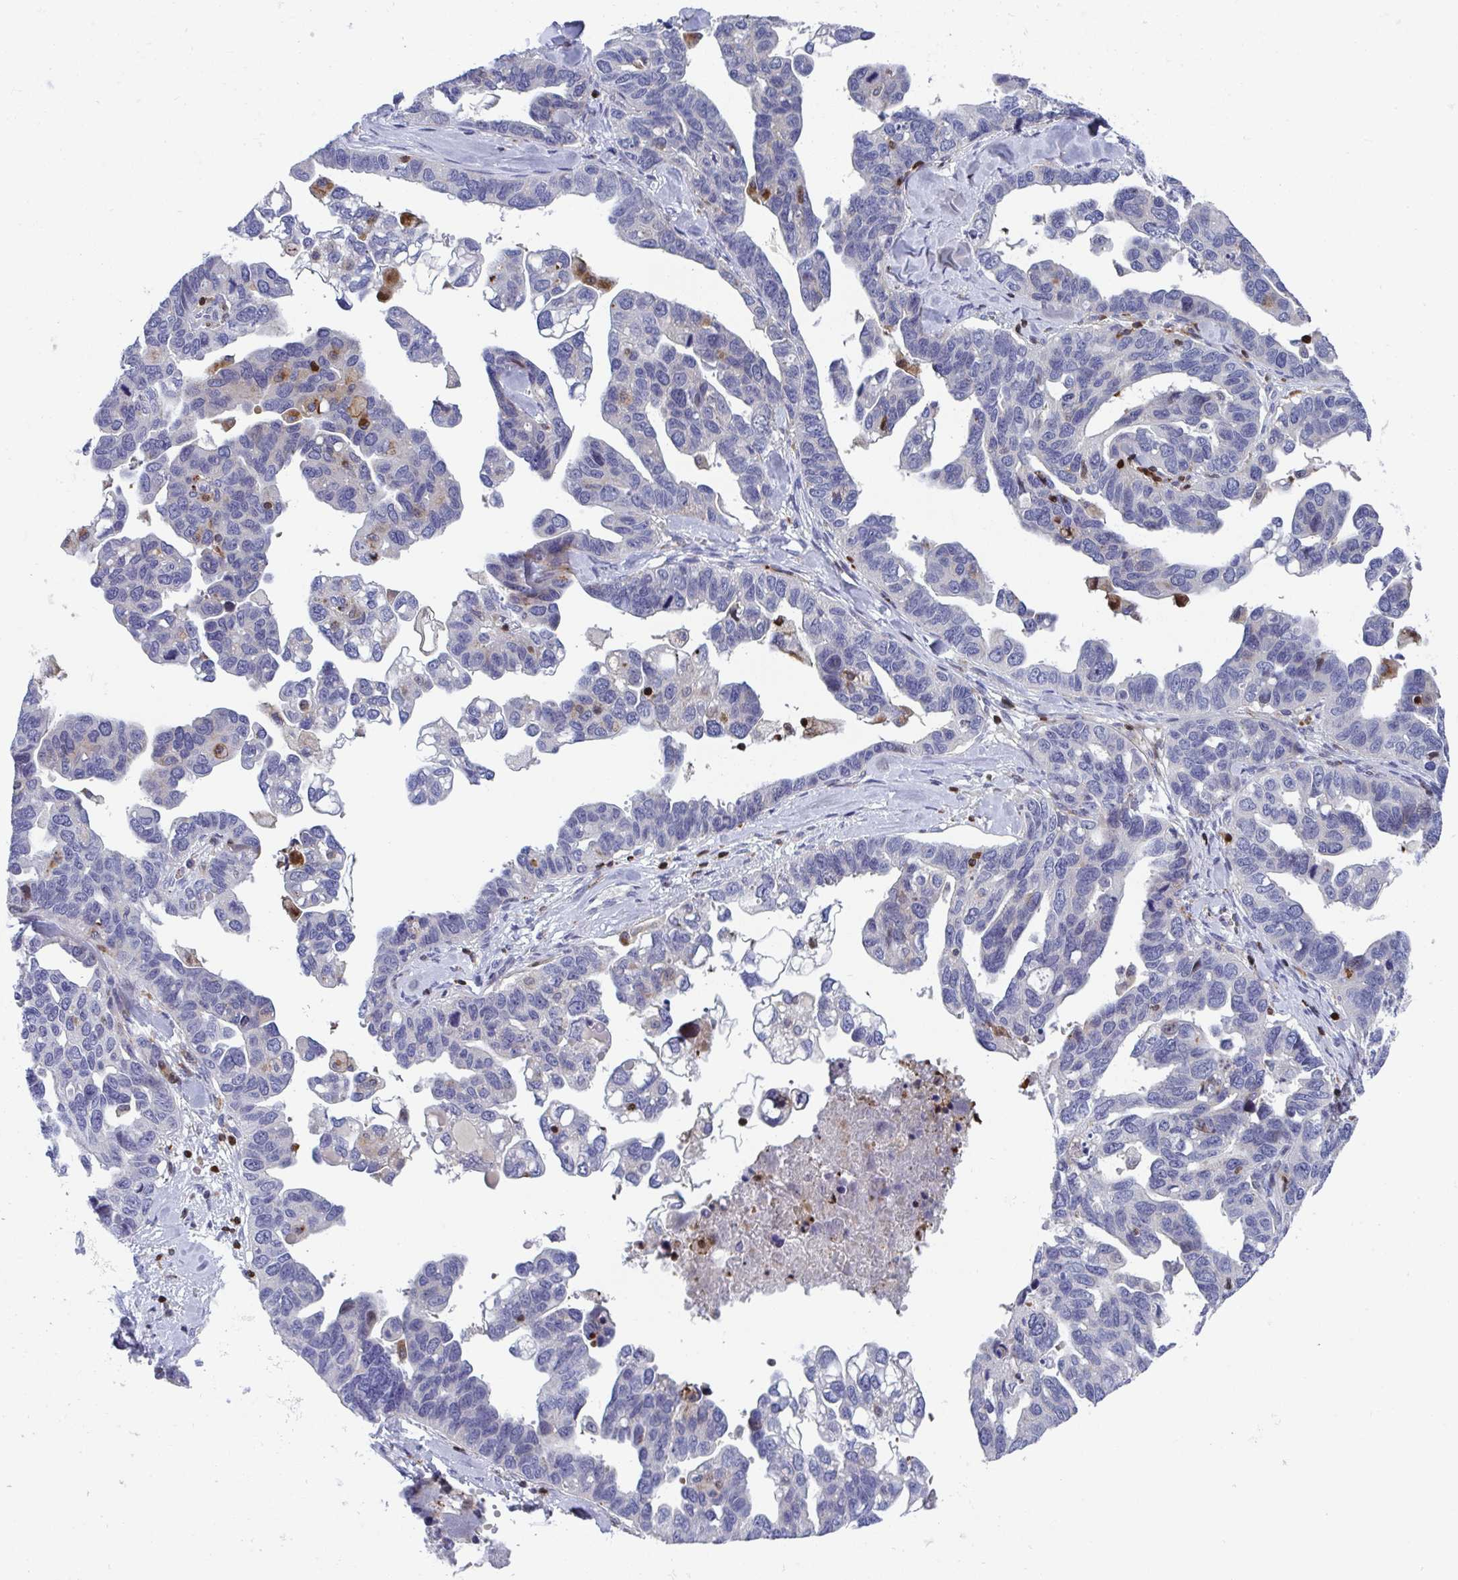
{"staining": {"intensity": "negative", "quantity": "none", "location": "none"}, "tissue": "ovarian cancer", "cell_type": "Tumor cells", "image_type": "cancer", "snomed": [{"axis": "morphology", "description": "Cystadenocarcinoma, serous, NOS"}, {"axis": "topography", "description": "Ovary"}], "caption": "Tumor cells are negative for protein expression in human serous cystadenocarcinoma (ovarian).", "gene": "AOC2", "patient": {"sex": "female", "age": 69}}